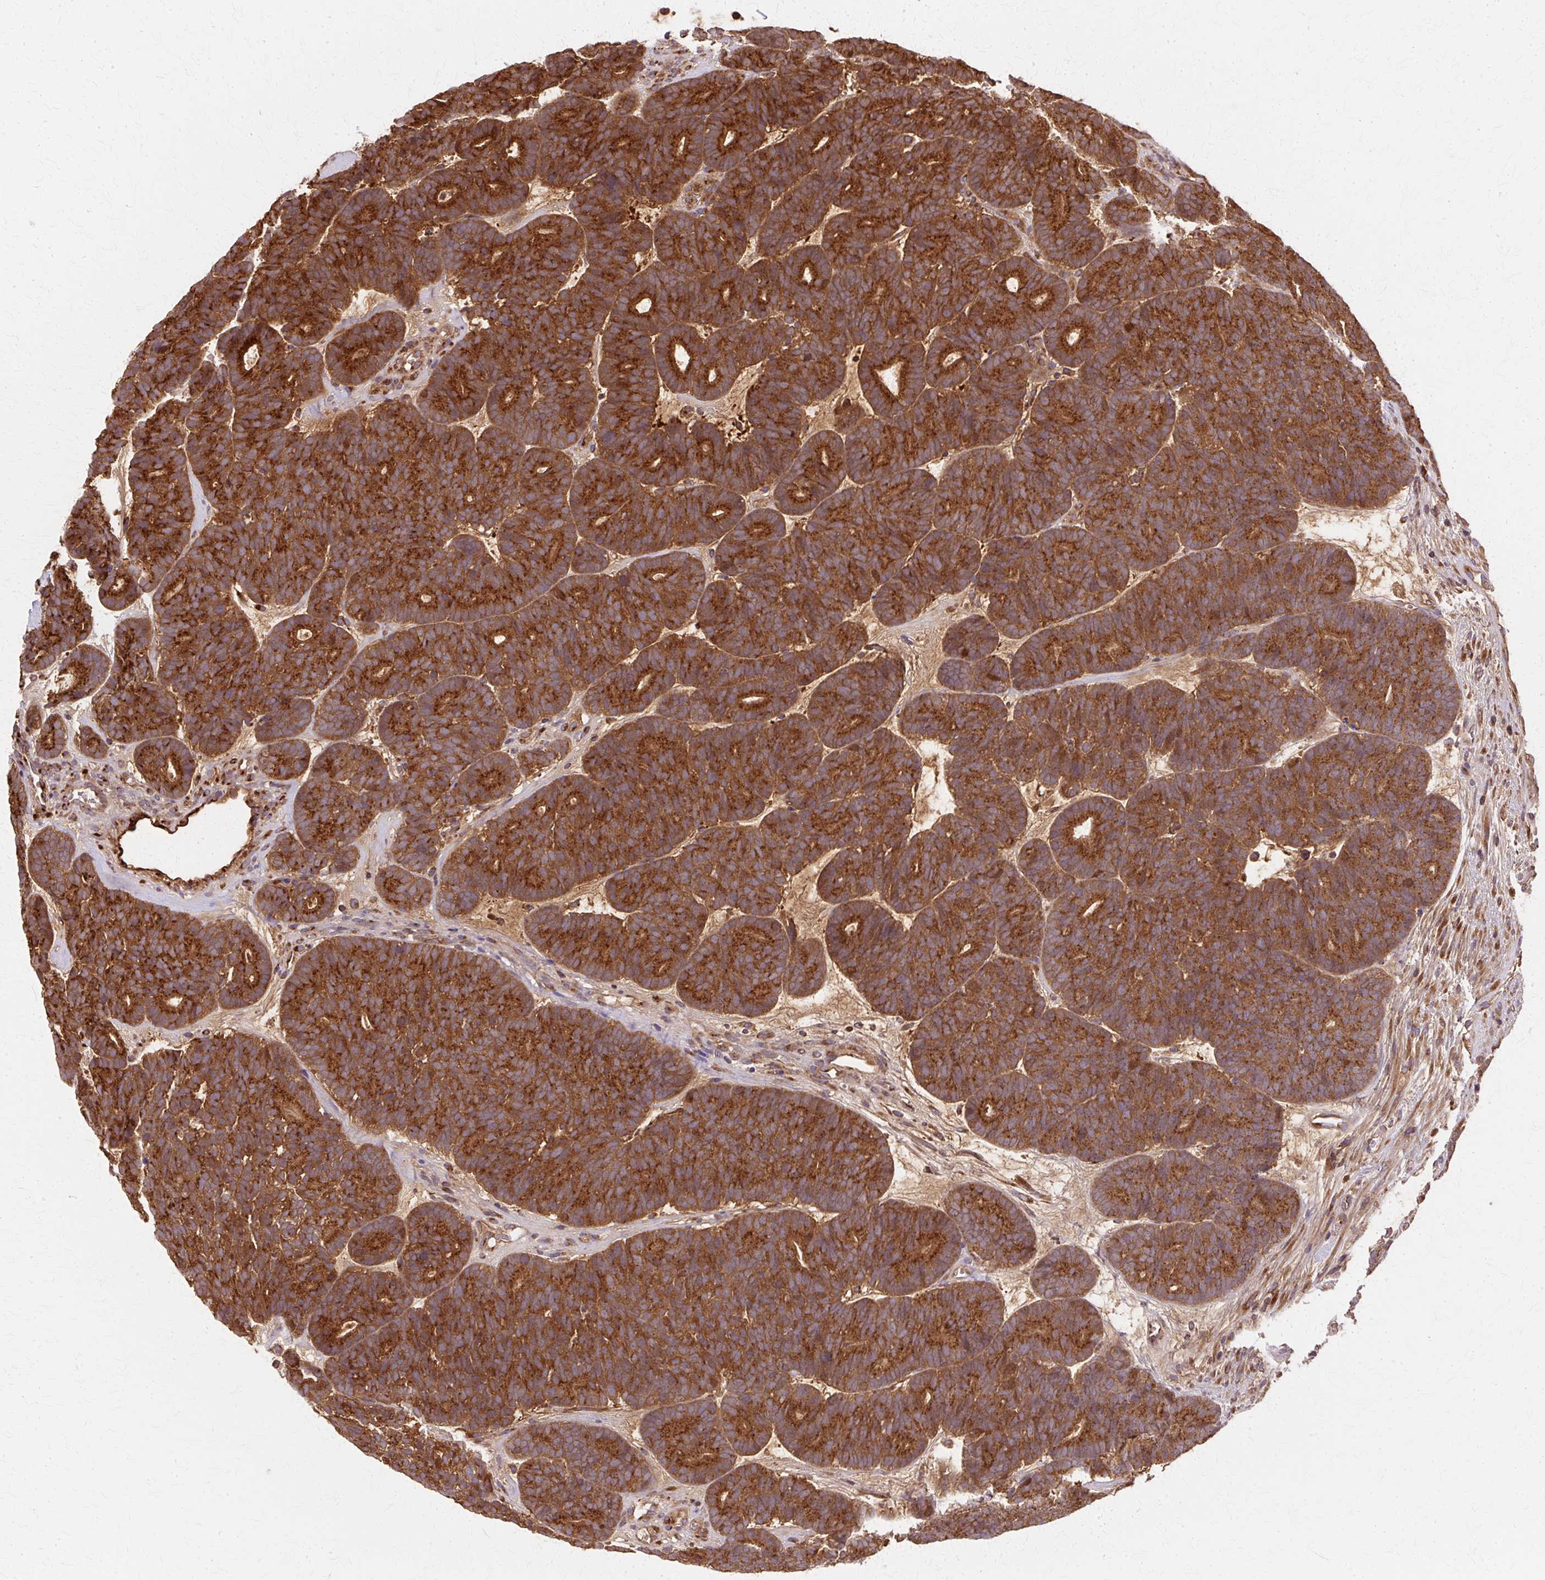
{"staining": {"intensity": "strong", "quantity": ">75%", "location": "cytoplasmic/membranous"}, "tissue": "head and neck cancer", "cell_type": "Tumor cells", "image_type": "cancer", "snomed": [{"axis": "morphology", "description": "Adenocarcinoma, NOS"}, {"axis": "topography", "description": "Head-Neck"}], "caption": "Head and neck adenocarcinoma stained for a protein (brown) displays strong cytoplasmic/membranous positive positivity in about >75% of tumor cells.", "gene": "COPB1", "patient": {"sex": "female", "age": 81}}